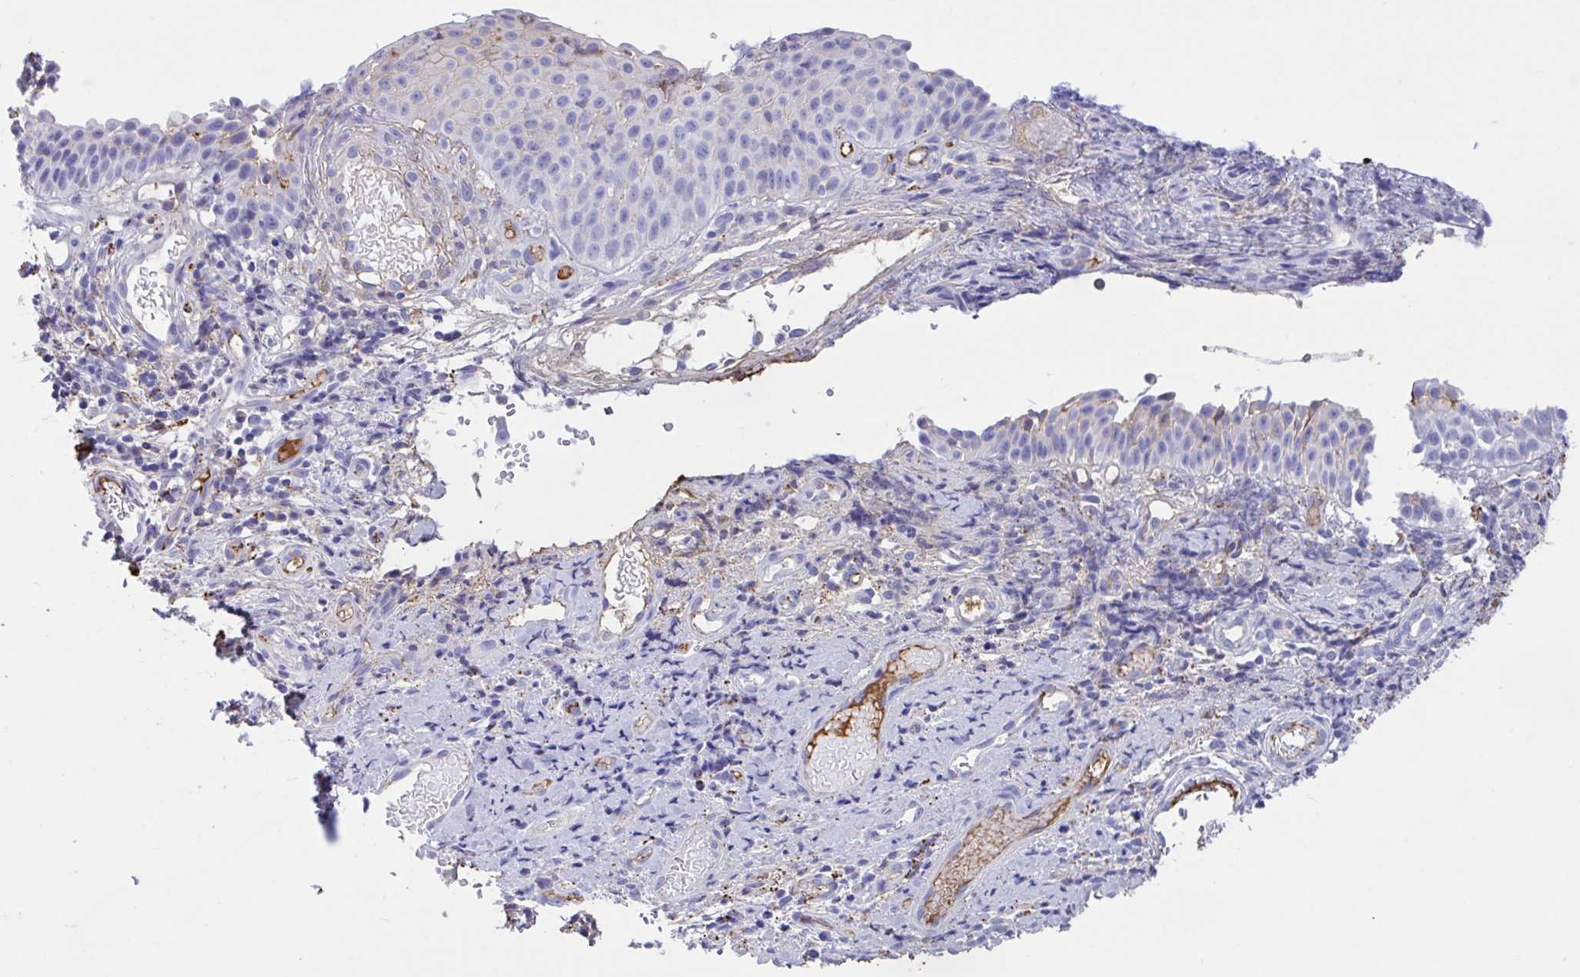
{"staining": {"intensity": "negative", "quantity": "none", "location": "none"}, "tissue": "nasopharynx", "cell_type": "Respiratory epithelial cells", "image_type": "normal", "snomed": [{"axis": "morphology", "description": "Normal tissue, NOS"}, {"axis": "morphology", "description": "Inflammation, NOS"}, {"axis": "topography", "description": "Nasopharynx"}], "caption": "This is an immunohistochemistry (IHC) histopathology image of normal human nasopharynx. There is no staining in respiratory epithelial cells.", "gene": "LARGE2", "patient": {"sex": "male", "age": 54}}